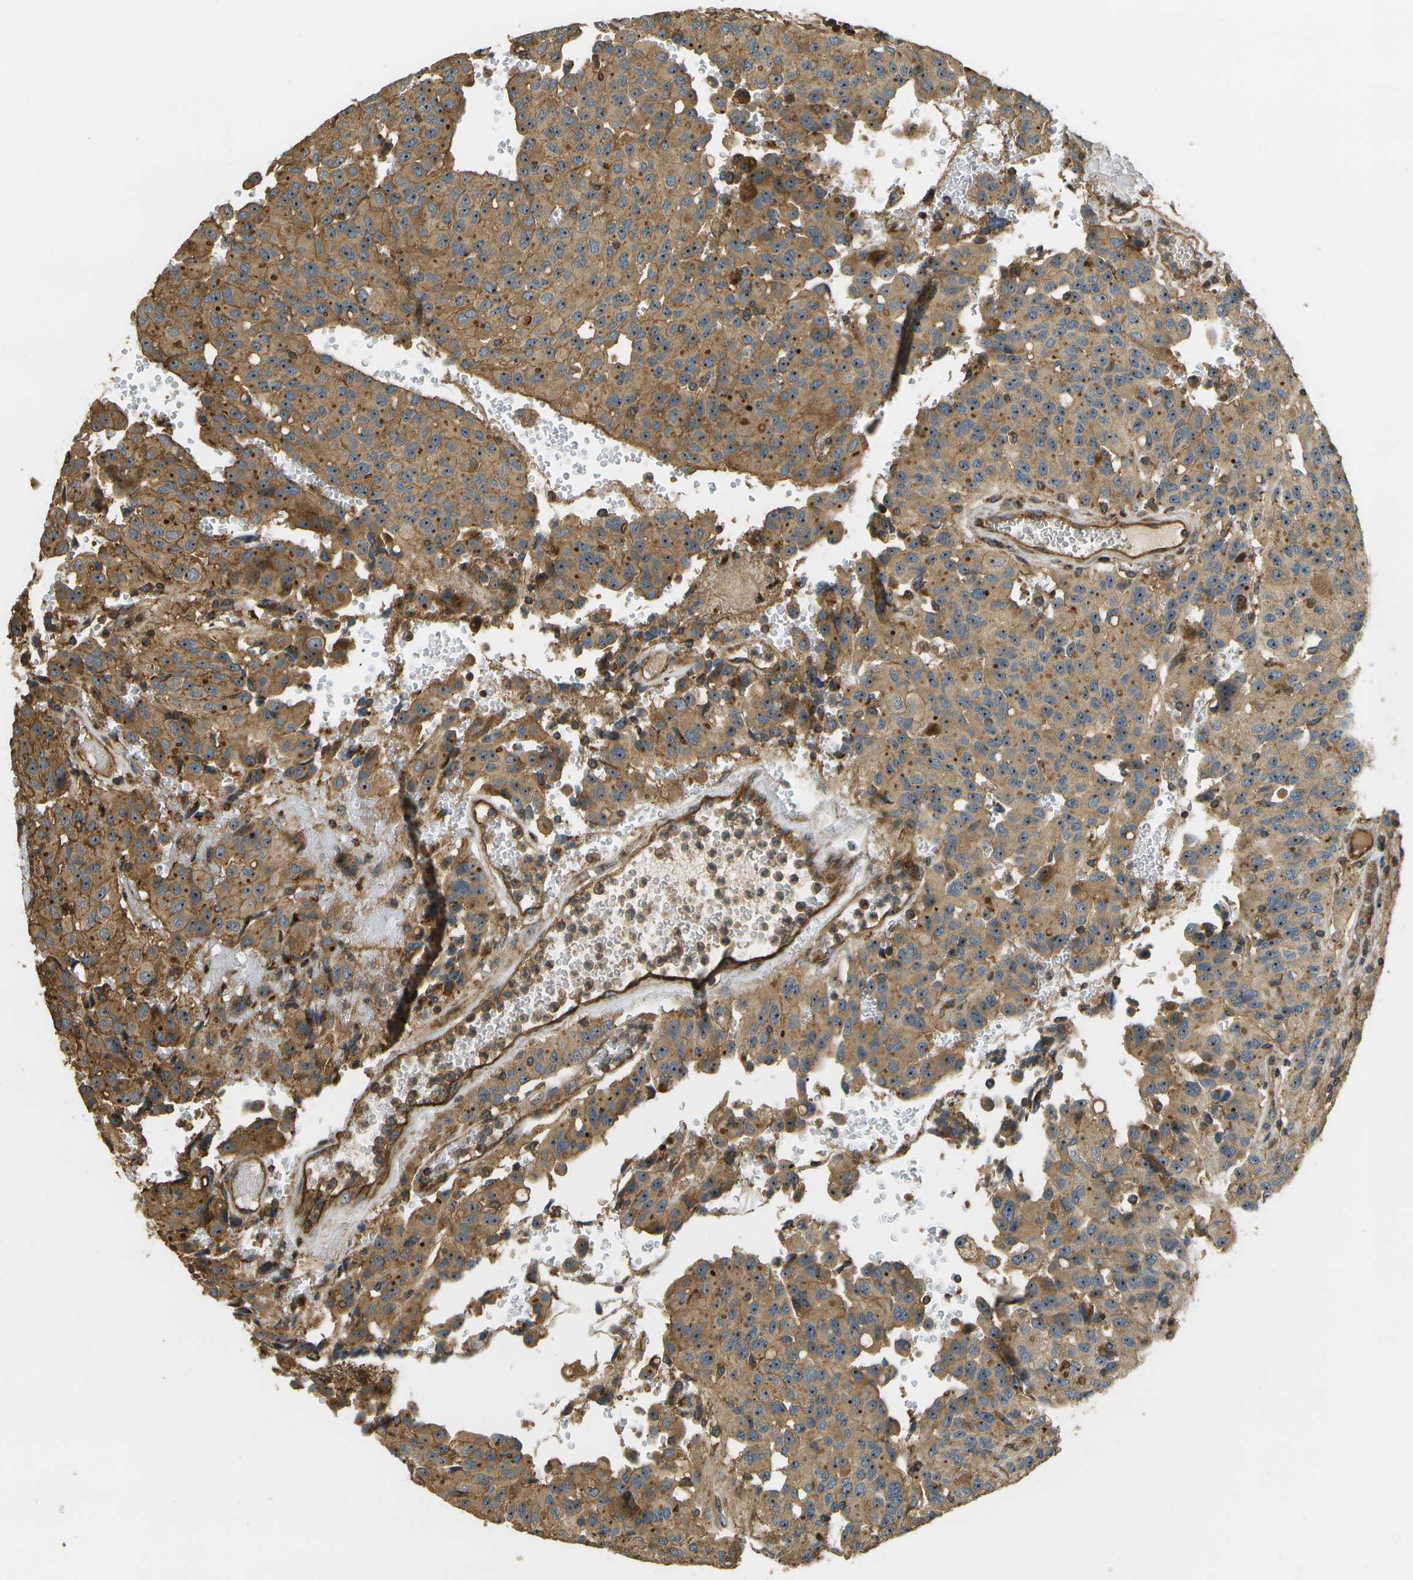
{"staining": {"intensity": "moderate", "quantity": ">75%", "location": "cytoplasmic/membranous,nuclear"}, "tissue": "glioma", "cell_type": "Tumor cells", "image_type": "cancer", "snomed": [{"axis": "morphology", "description": "Glioma, malignant, High grade"}, {"axis": "topography", "description": "Brain"}], "caption": "This is an image of immunohistochemistry (IHC) staining of glioma, which shows moderate staining in the cytoplasmic/membranous and nuclear of tumor cells.", "gene": "LRP12", "patient": {"sex": "male", "age": 32}}